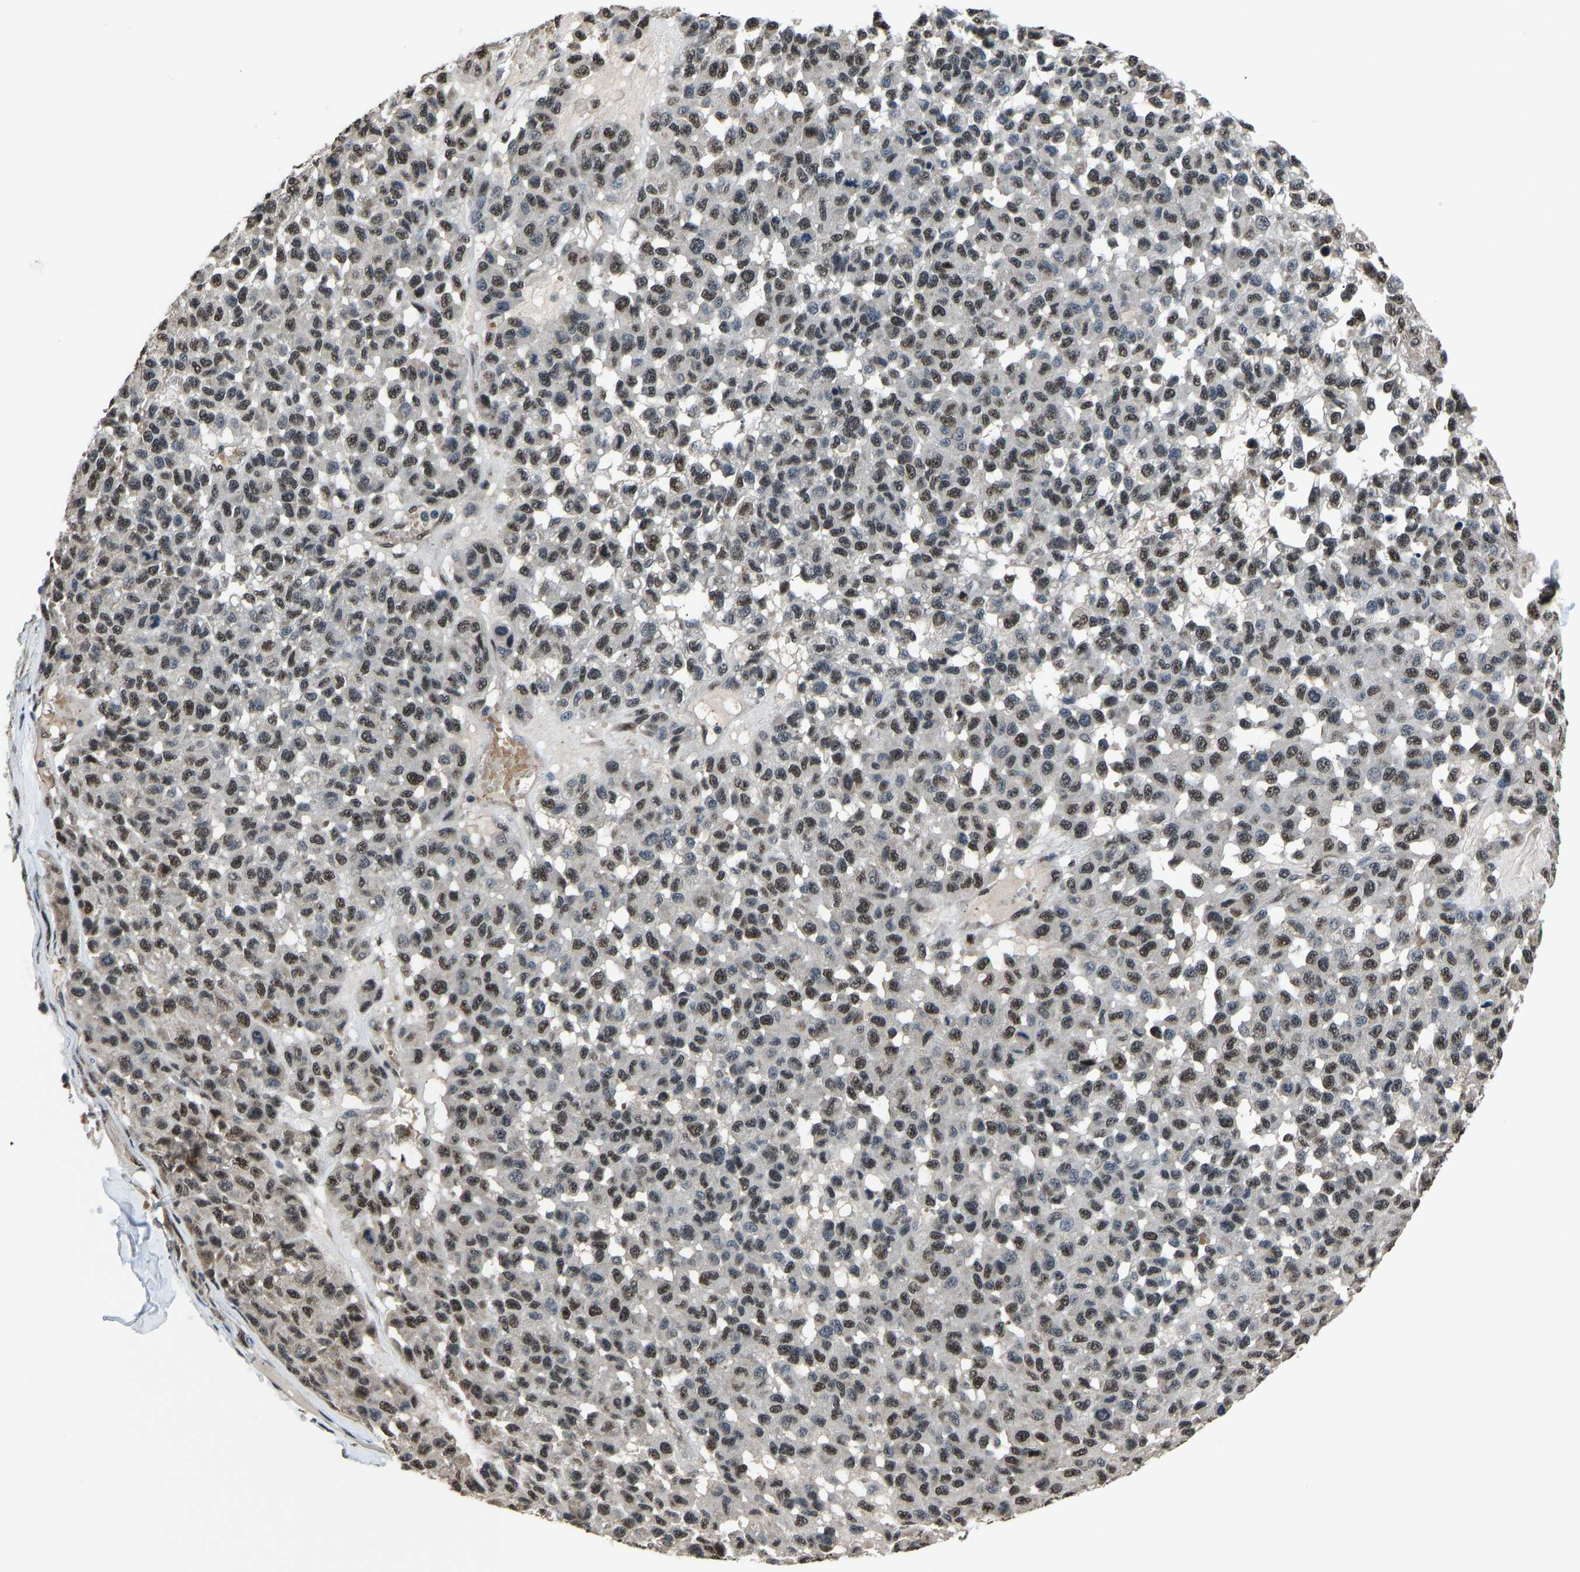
{"staining": {"intensity": "moderate", "quantity": ">75%", "location": "nuclear"}, "tissue": "melanoma", "cell_type": "Tumor cells", "image_type": "cancer", "snomed": [{"axis": "morphology", "description": "Malignant melanoma, NOS"}, {"axis": "topography", "description": "Skin"}], "caption": "Protein analysis of malignant melanoma tissue exhibits moderate nuclear positivity in about >75% of tumor cells.", "gene": "FOS", "patient": {"sex": "male", "age": 62}}